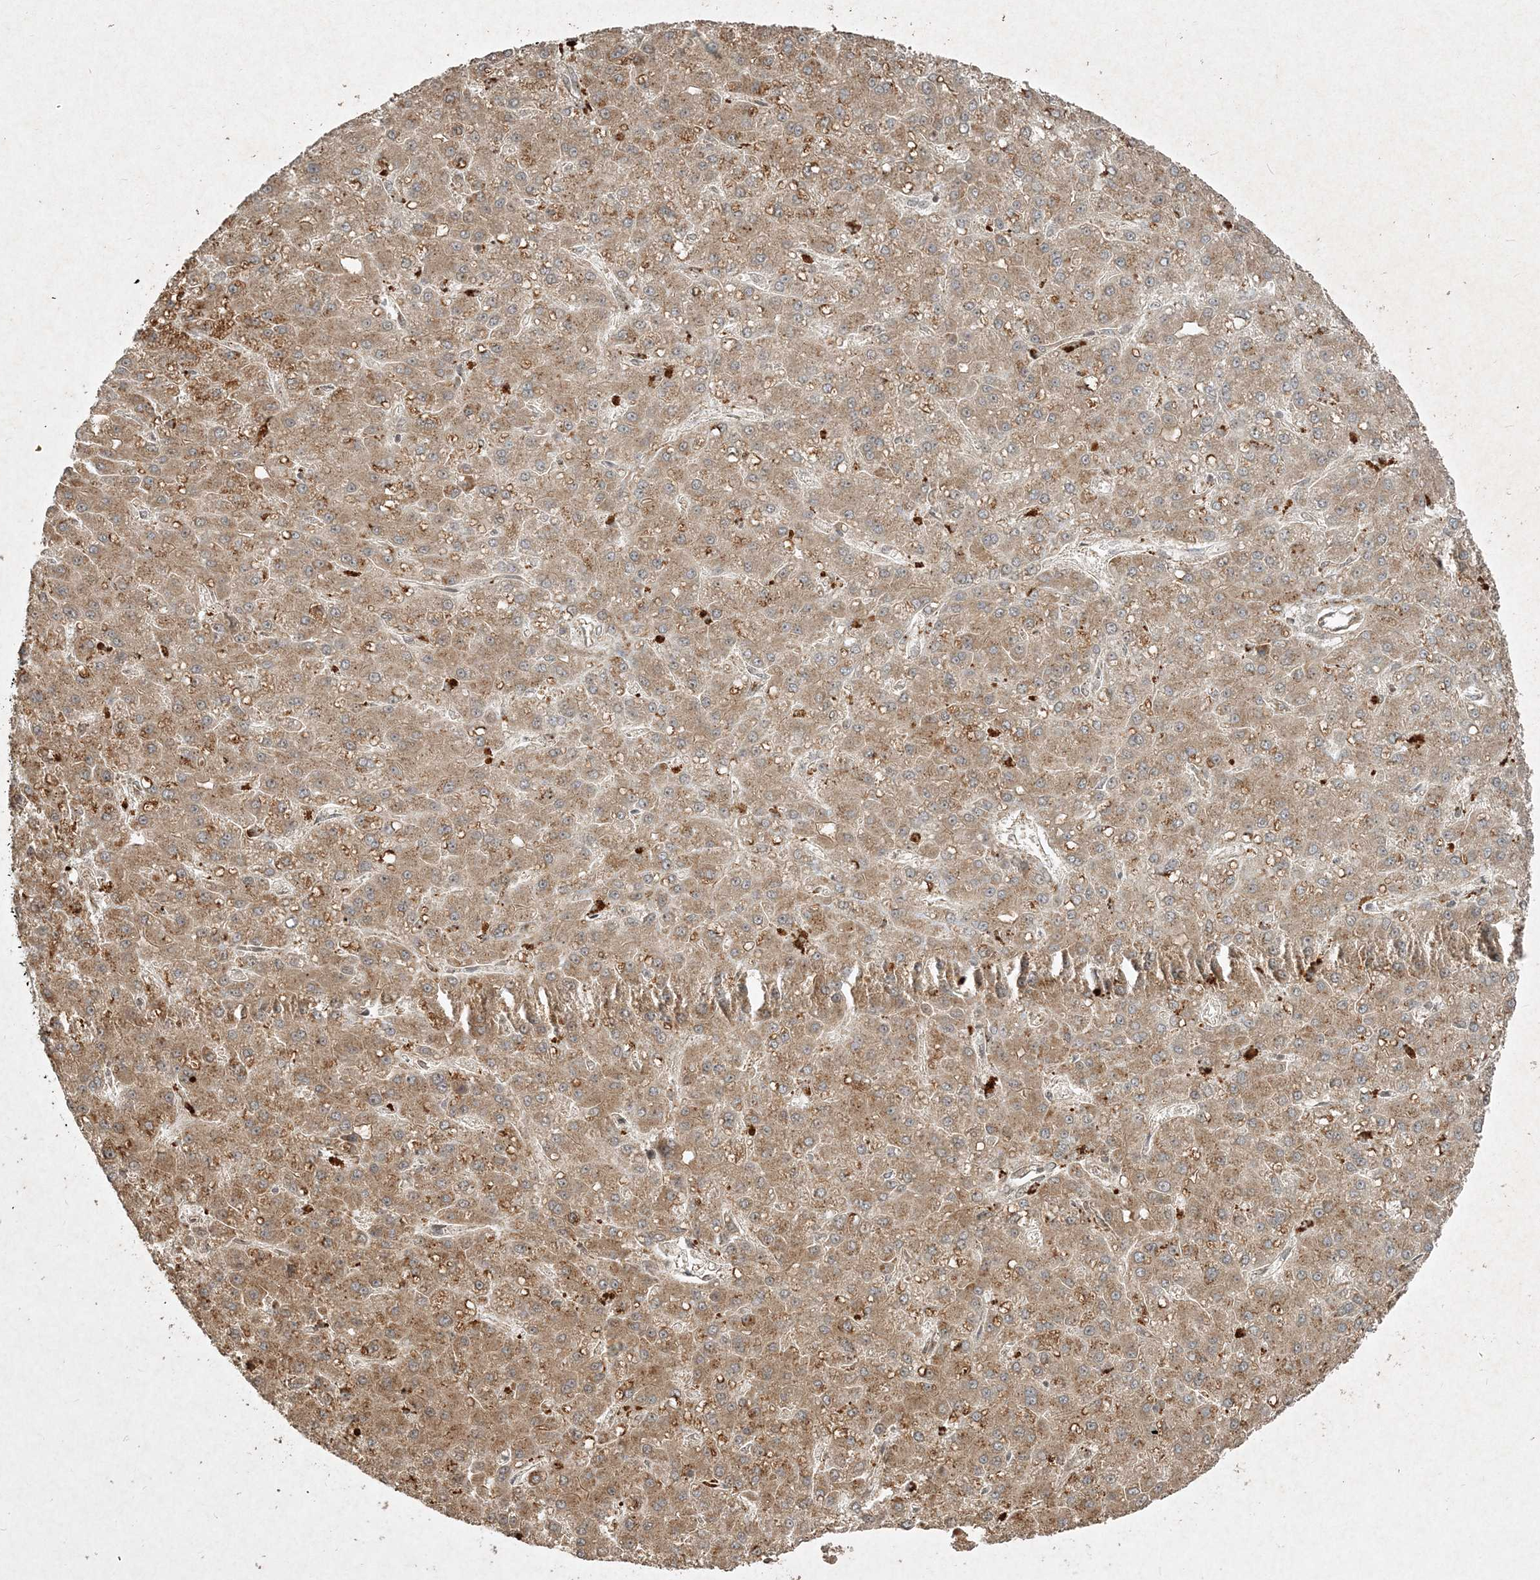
{"staining": {"intensity": "weak", "quantity": ">75%", "location": "cytoplasmic/membranous"}, "tissue": "liver cancer", "cell_type": "Tumor cells", "image_type": "cancer", "snomed": [{"axis": "morphology", "description": "Carcinoma, Hepatocellular, NOS"}, {"axis": "topography", "description": "Liver"}], "caption": "Immunohistochemical staining of human hepatocellular carcinoma (liver) shows low levels of weak cytoplasmic/membranous expression in about >75% of tumor cells.", "gene": "NARS1", "patient": {"sex": "male", "age": 67}}